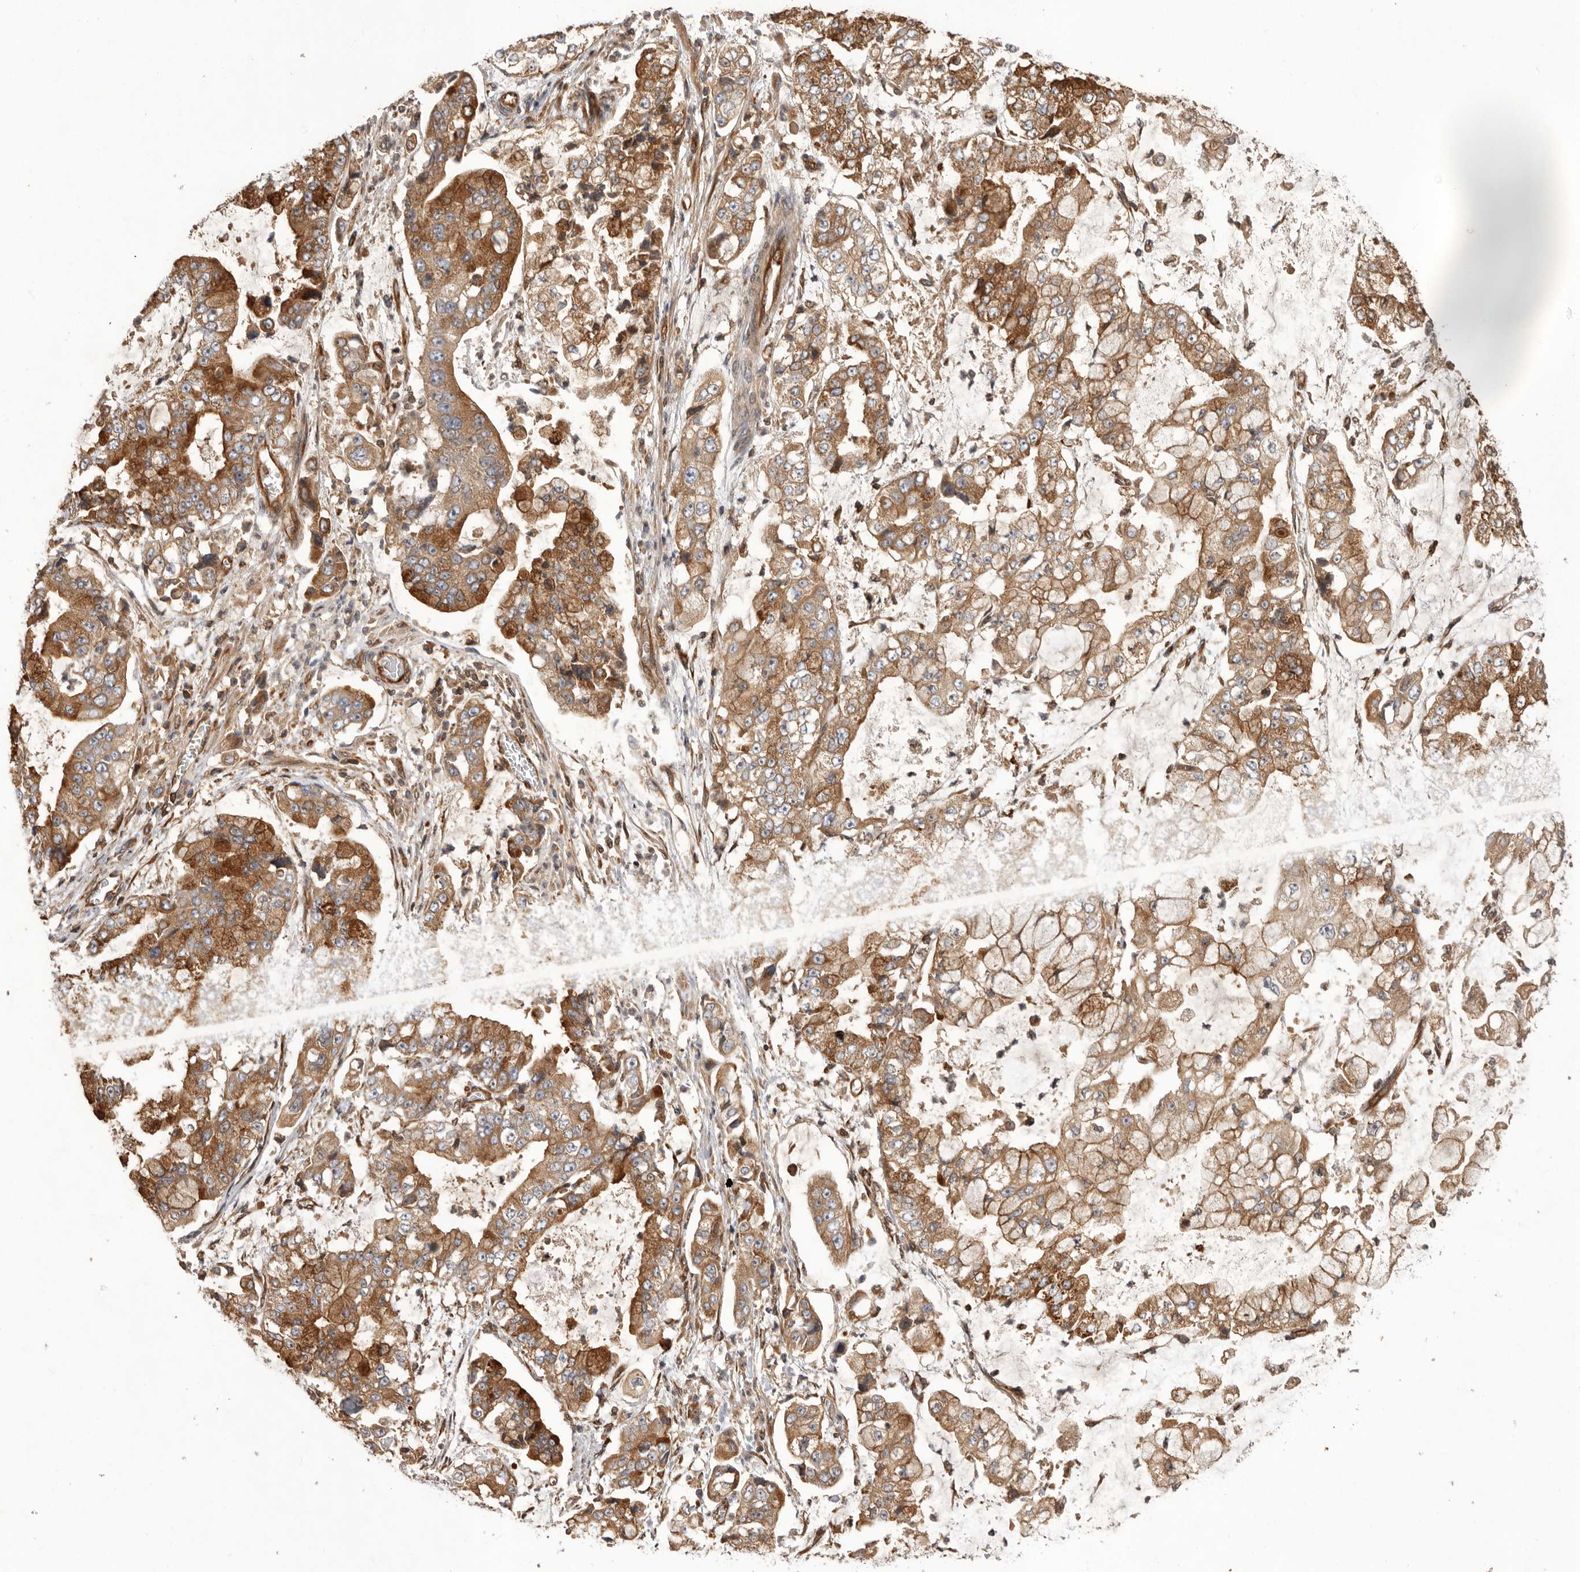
{"staining": {"intensity": "moderate", "quantity": ">75%", "location": "cytoplasmic/membranous"}, "tissue": "stomach cancer", "cell_type": "Tumor cells", "image_type": "cancer", "snomed": [{"axis": "morphology", "description": "Adenocarcinoma, NOS"}, {"axis": "topography", "description": "Stomach"}], "caption": "The immunohistochemical stain highlights moderate cytoplasmic/membranous expression in tumor cells of stomach cancer tissue. The staining was performed using DAB to visualize the protein expression in brown, while the nuclei were stained in blue with hematoxylin (Magnification: 20x).", "gene": "DHDDS", "patient": {"sex": "male", "age": 76}}